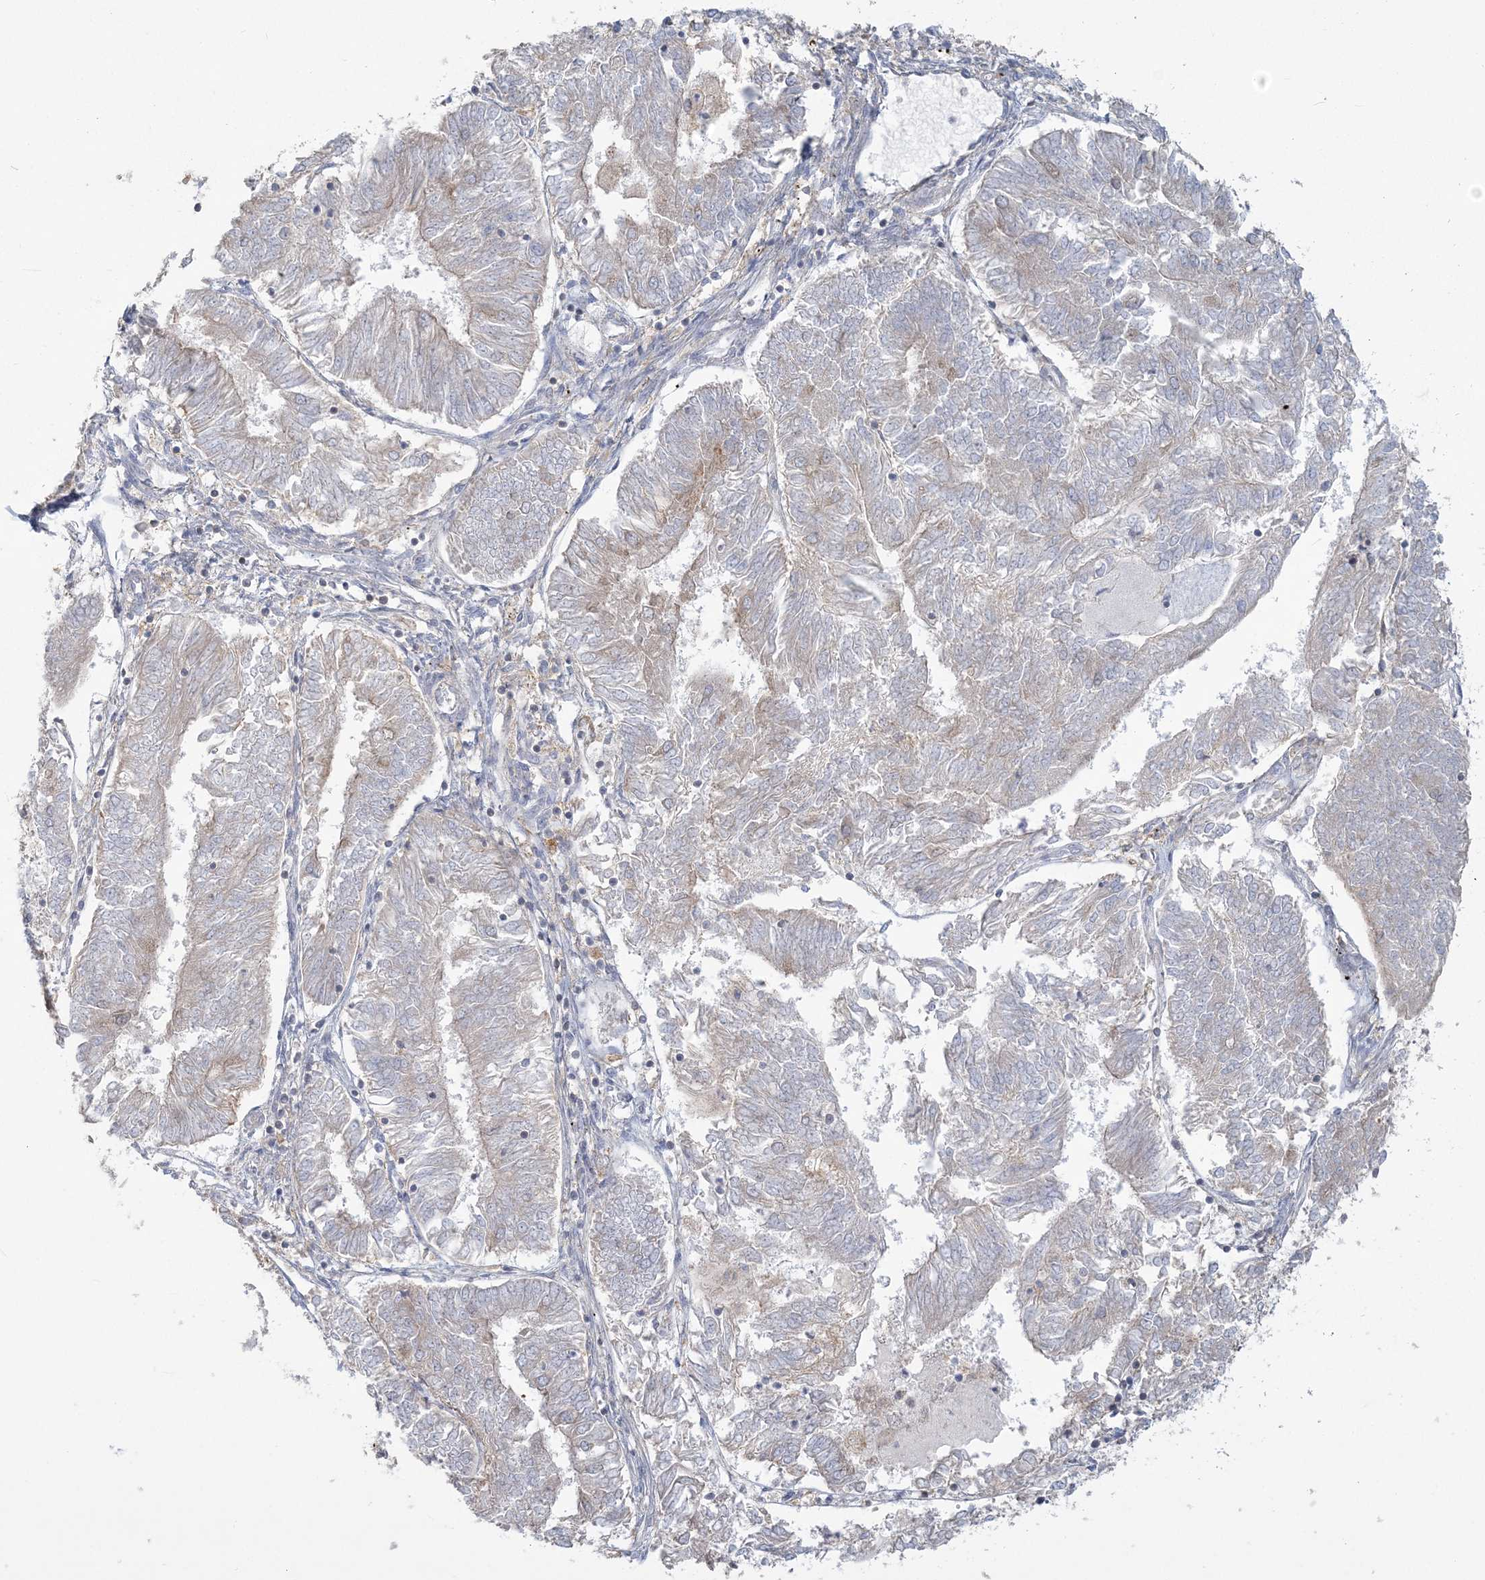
{"staining": {"intensity": "weak", "quantity": "<25%", "location": "cytoplasmic/membranous"}, "tissue": "endometrial cancer", "cell_type": "Tumor cells", "image_type": "cancer", "snomed": [{"axis": "morphology", "description": "Adenocarcinoma, NOS"}, {"axis": "topography", "description": "Endometrium"}], "caption": "There is no significant expression in tumor cells of adenocarcinoma (endometrial).", "gene": "ANKS1A", "patient": {"sex": "female", "age": 58}}